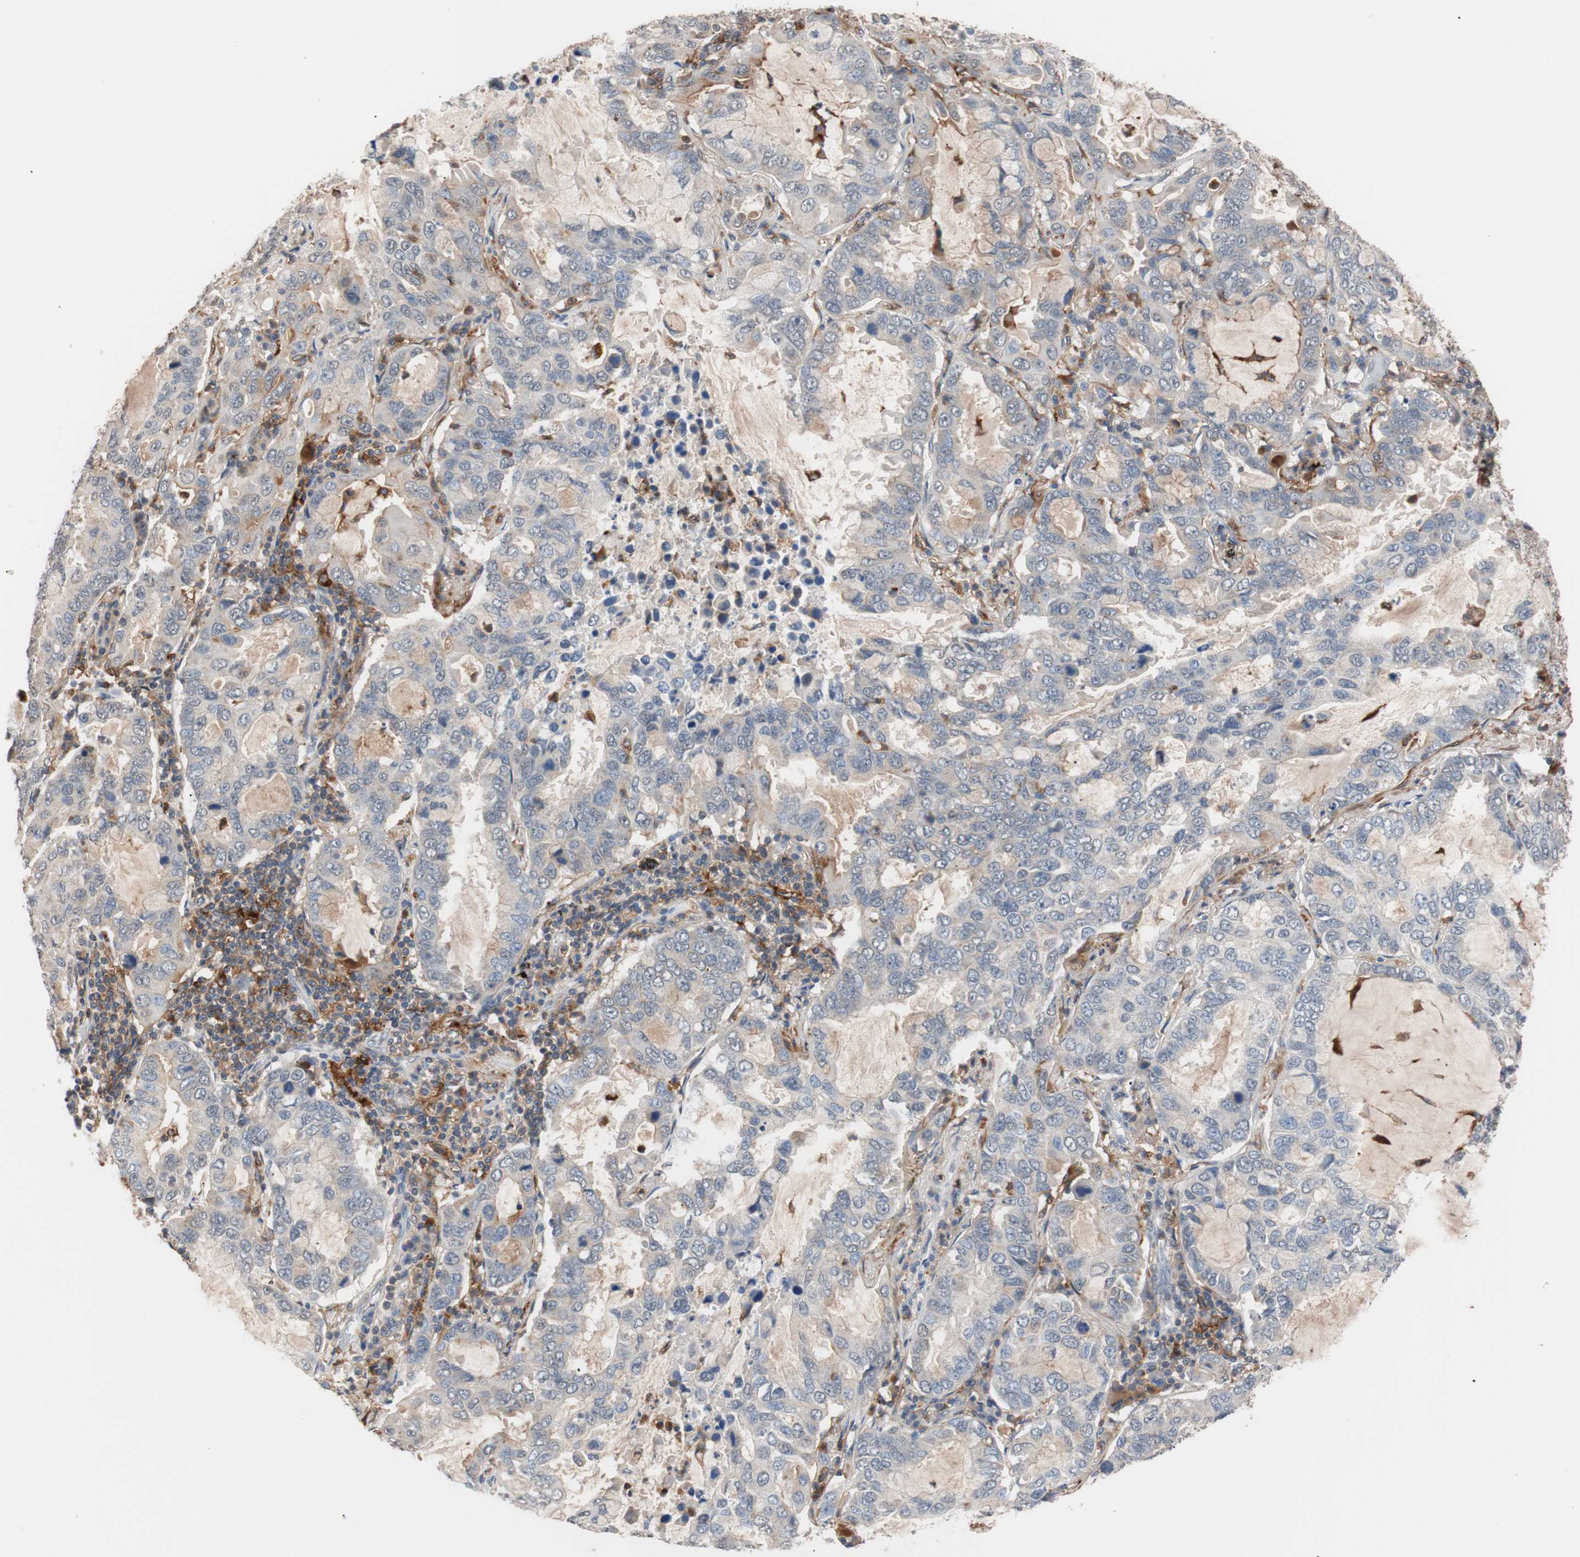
{"staining": {"intensity": "weak", "quantity": "<25%", "location": "cytoplasmic/membranous"}, "tissue": "lung cancer", "cell_type": "Tumor cells", "image_type": "cancer", "snomed": [{"axis": "morphology", "description": "Adenocarcinoma, NOS"}, {"axis": "topography", "description": "Lung"}], "caption": "This is an immunohistochemistry (IHC) histopathology image of human lung cancer (adenocarcinoma). There is no positivity in tumor cells.", "gene": "LITAF", "patient": {"sex": "male", "age": 64}}